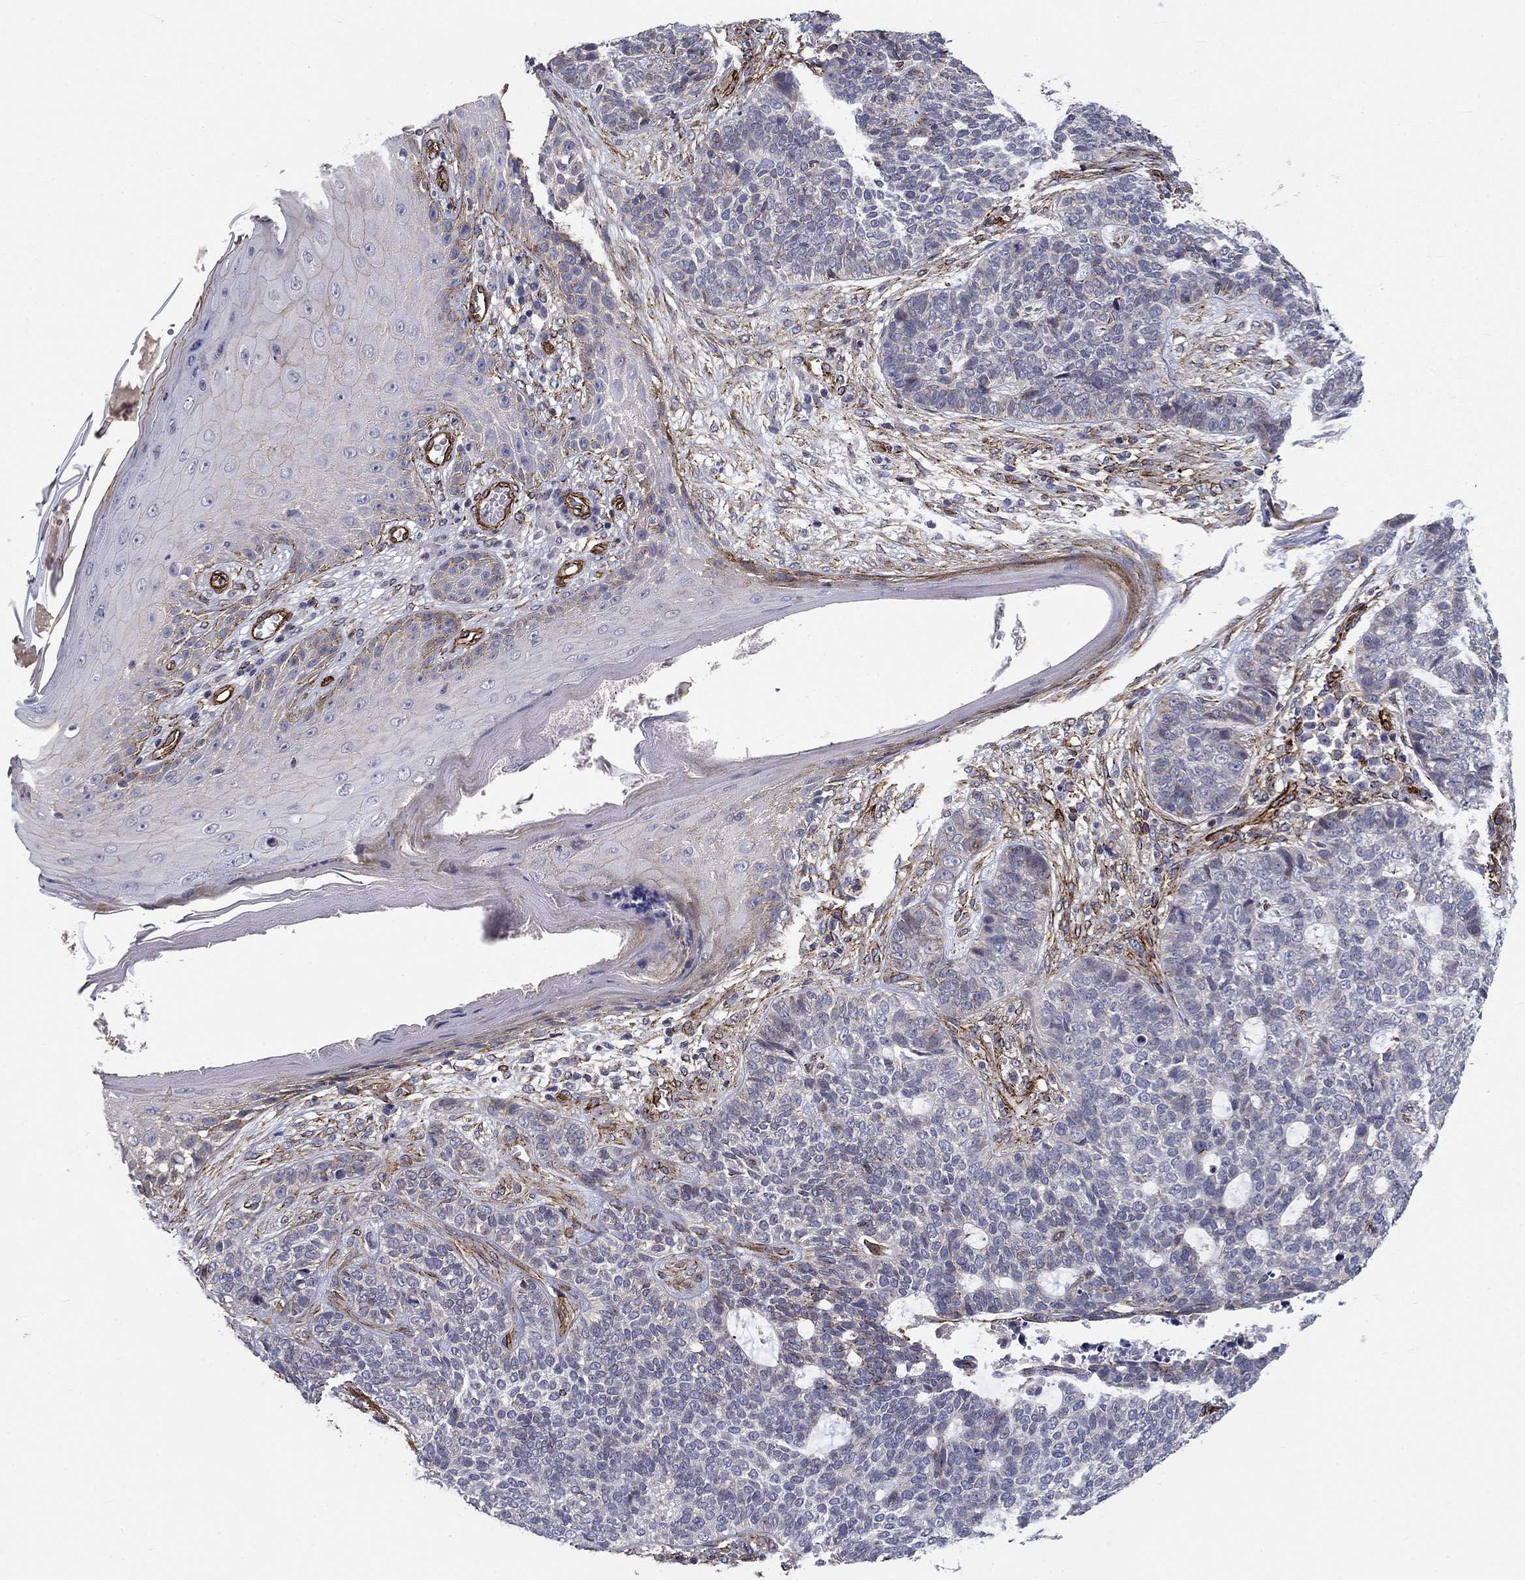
{"staining": {"intensity": "negative", "quantity": "none", "location": "none"}, "tissue": "skin cancer", "cell_type": "Tumor cells", "image_type": "cancer", "snomed": [{"axis": "morphology", "description": "Basal cell carcinoma"}, {"axis": "topography", "description": "Skin"}], "caption": "The immunohistochemistry (IHC) micrograph has no significant expression in tumor cells of basal cell carcinoma (skin) tissue.", "gene": "SYNC", "patient": {"sex": "female", "age": 69}}